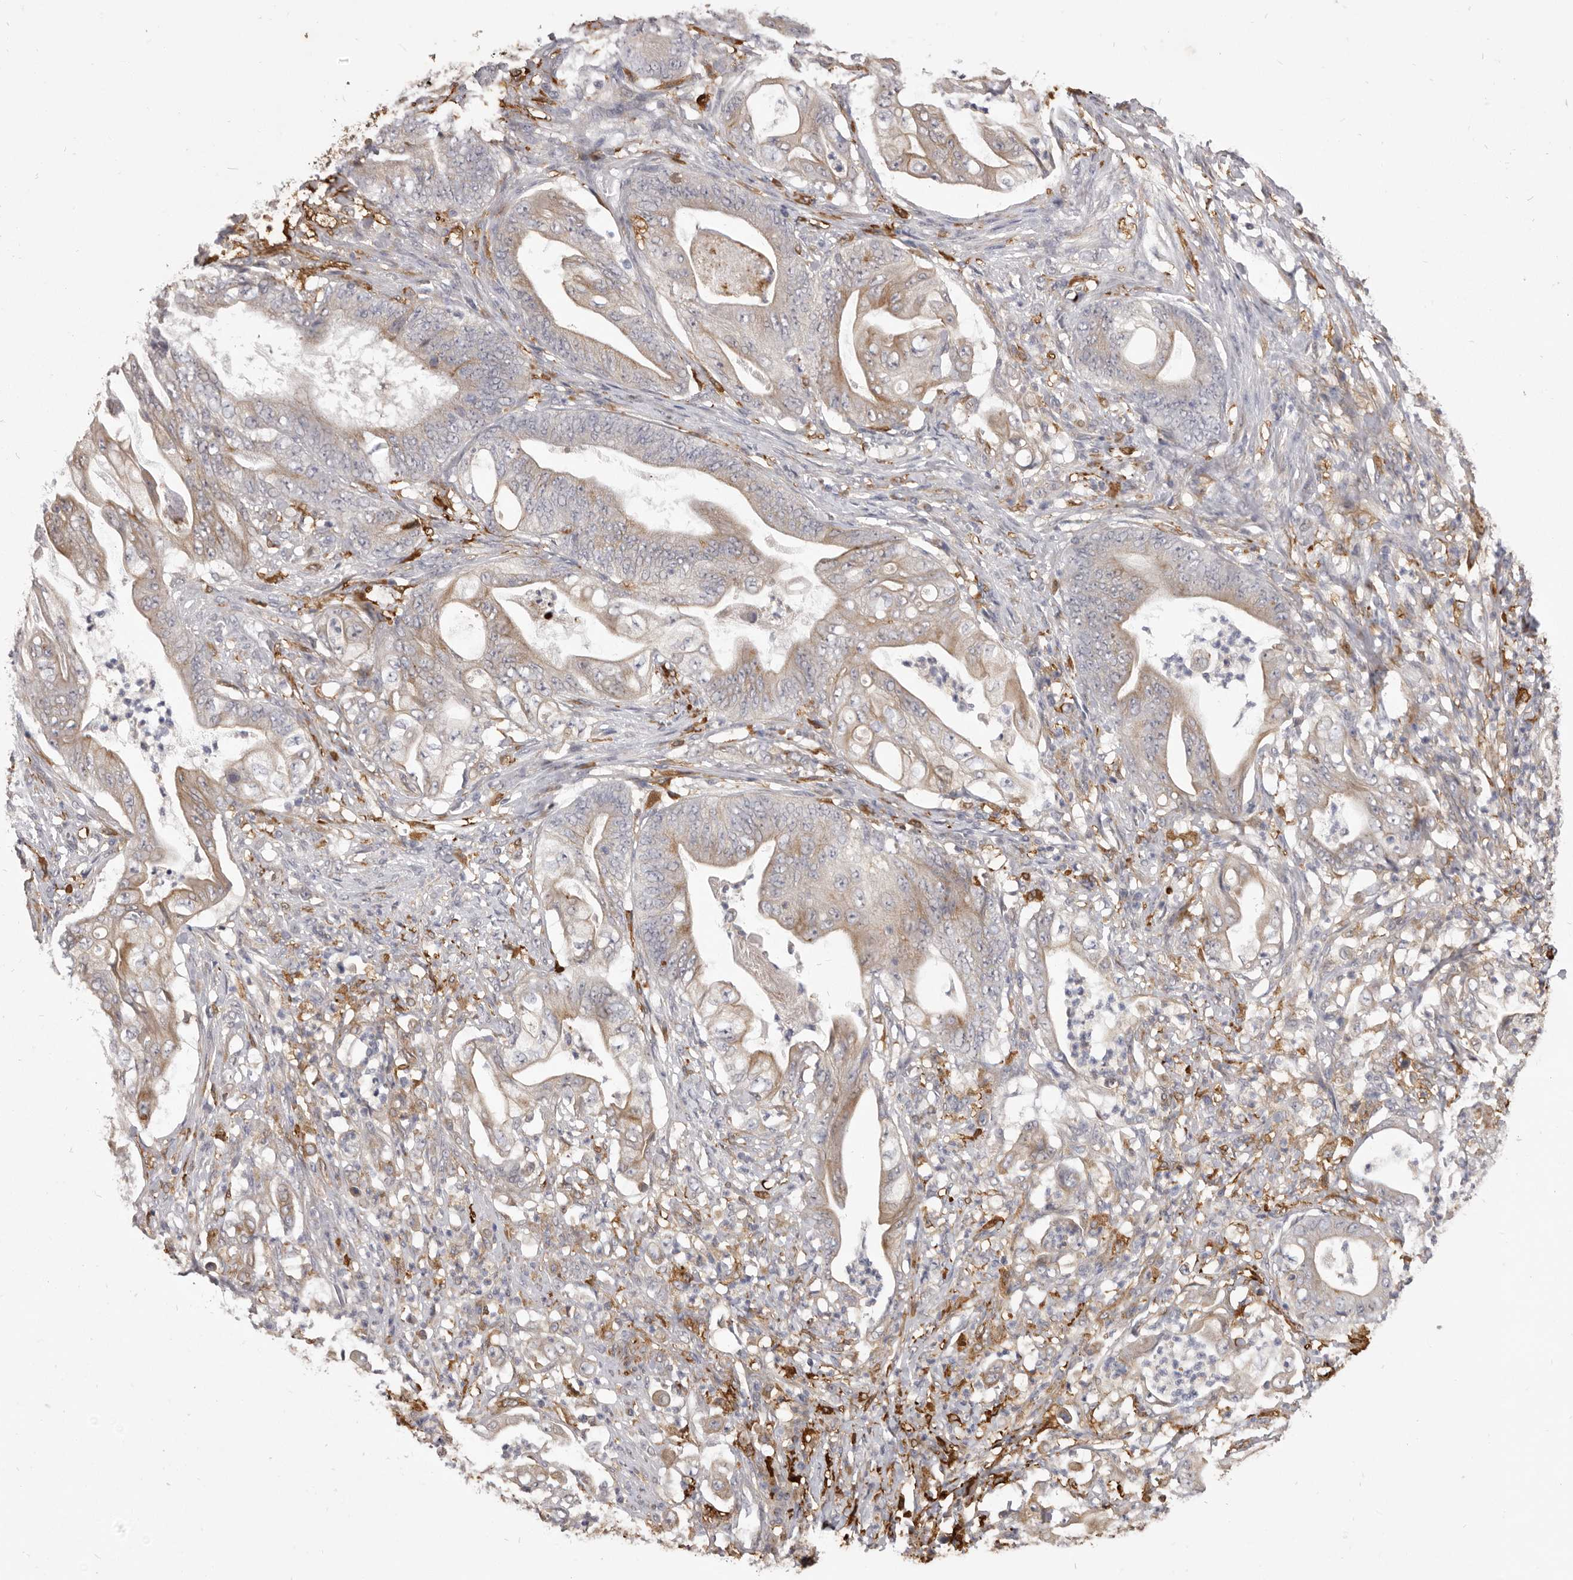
{"staining": {"intensity": "weak", "quantity": ">75%", "location": "cytoplasmic/membranous"}, "tissue": "stomach cancer", "cell_type": "Tumor cells", "image_type": "cancer", "snomed": [{"axis": "morphology", "description": "Adenocarcinoma, NOS"}, {"axis": "topography", "description": "Stomach"}], "caption": "Protein expression analysis of stomach cancer displays weak cytoplasmic/membranous positivity in about >75% of tumor cells.", "gene": "VPS45", "patient": {"sex": "female", "age": 73}}